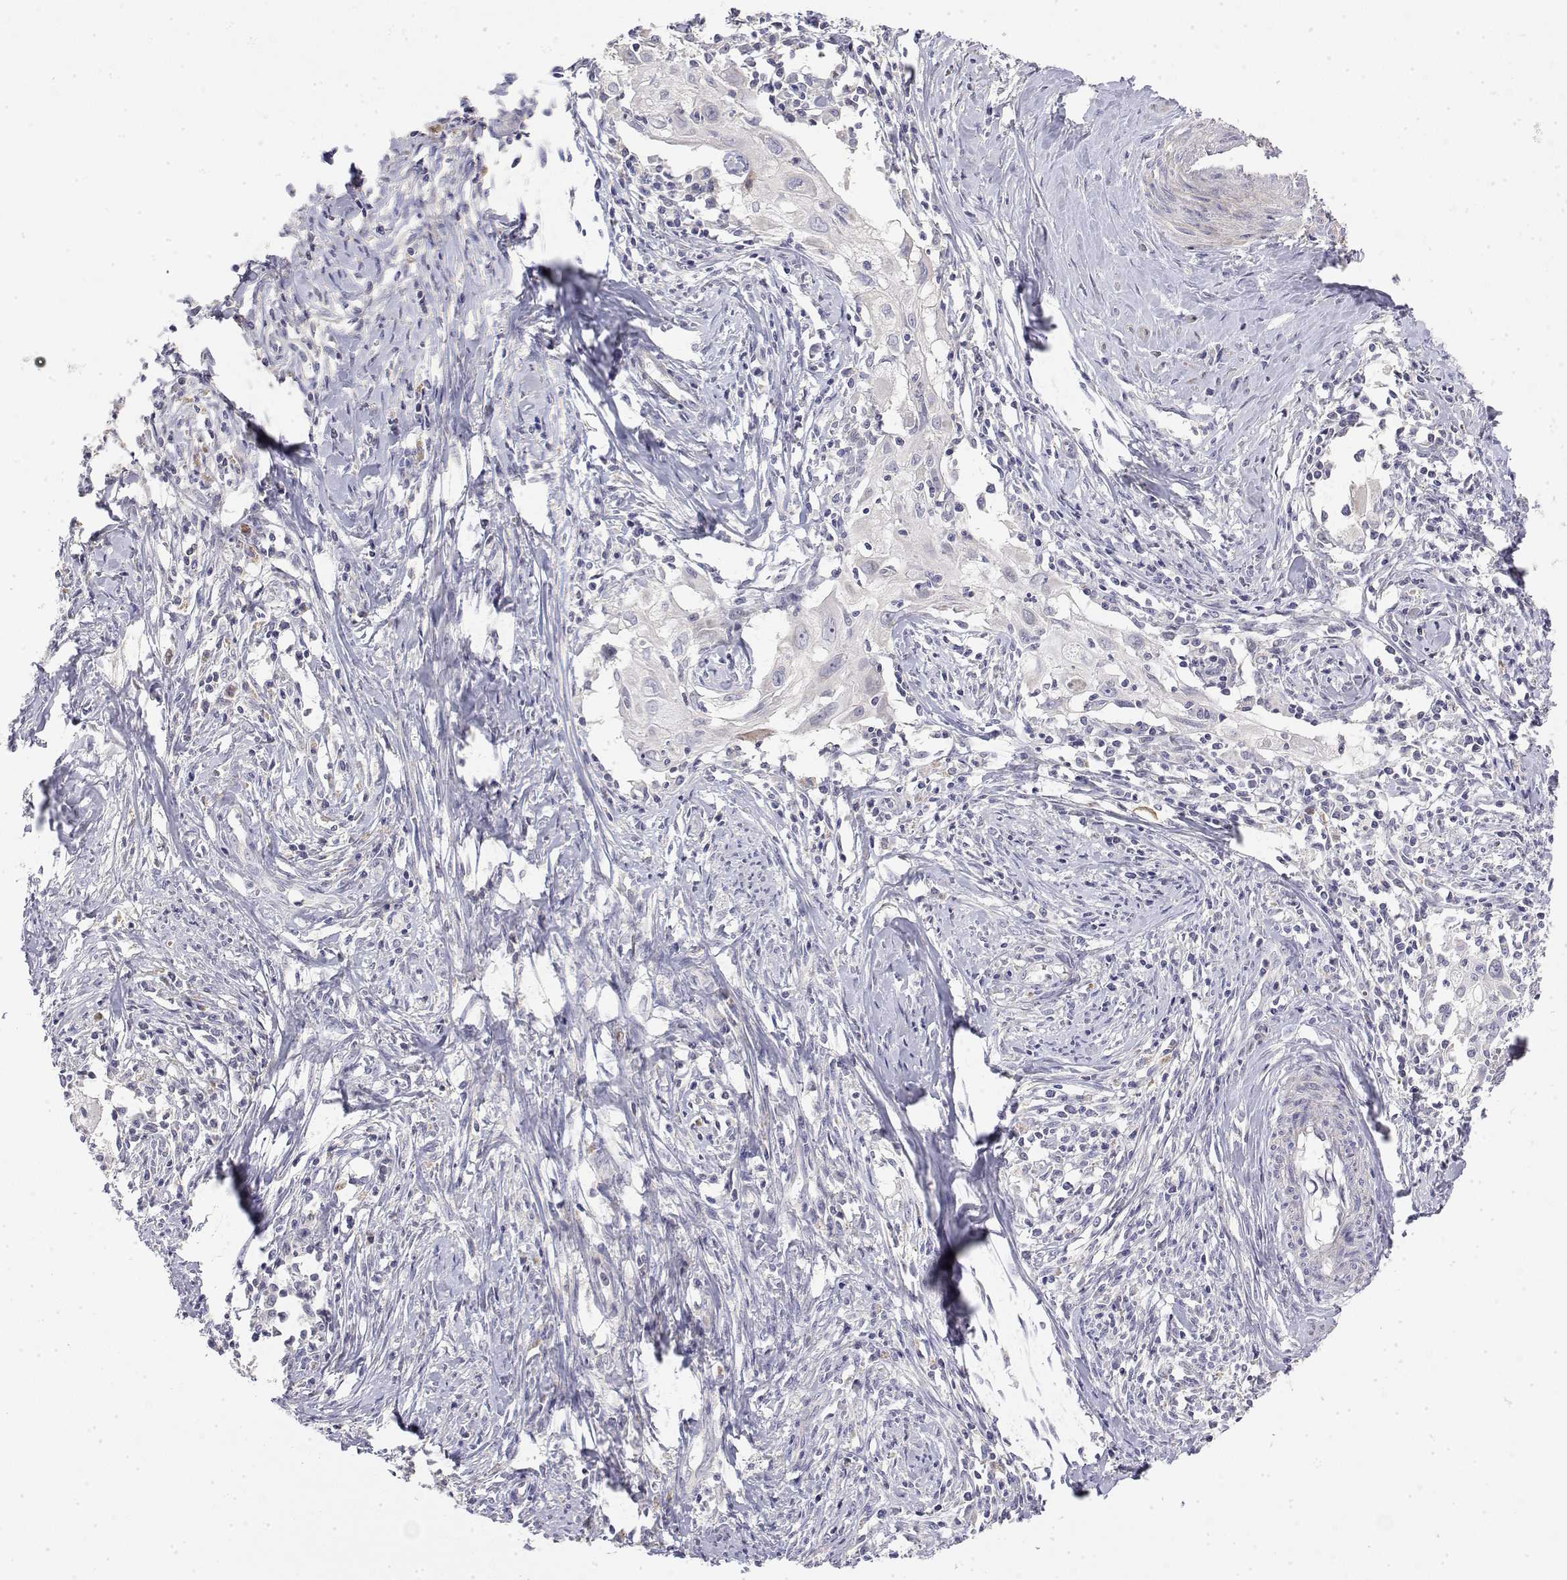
{"staining": {"intensity": "negative", "quantity": "none", "location": "none"}, "tissue": "cervical cancer", "cell_type": "Tumor cells", "image_type": "cancer", "snomed": [{"axis": "morphology", "description": "Squamous cell carcinoma, NOS"}, {"axis": "topography", "description": "Cervix"}], "caption": "Cervical squamous cell carcinoma was stained to show a protein in brown. There is no significant positivity in tumor cells.", "gene": "GGACT", "patient": {"sex": "female", "age": 30}}